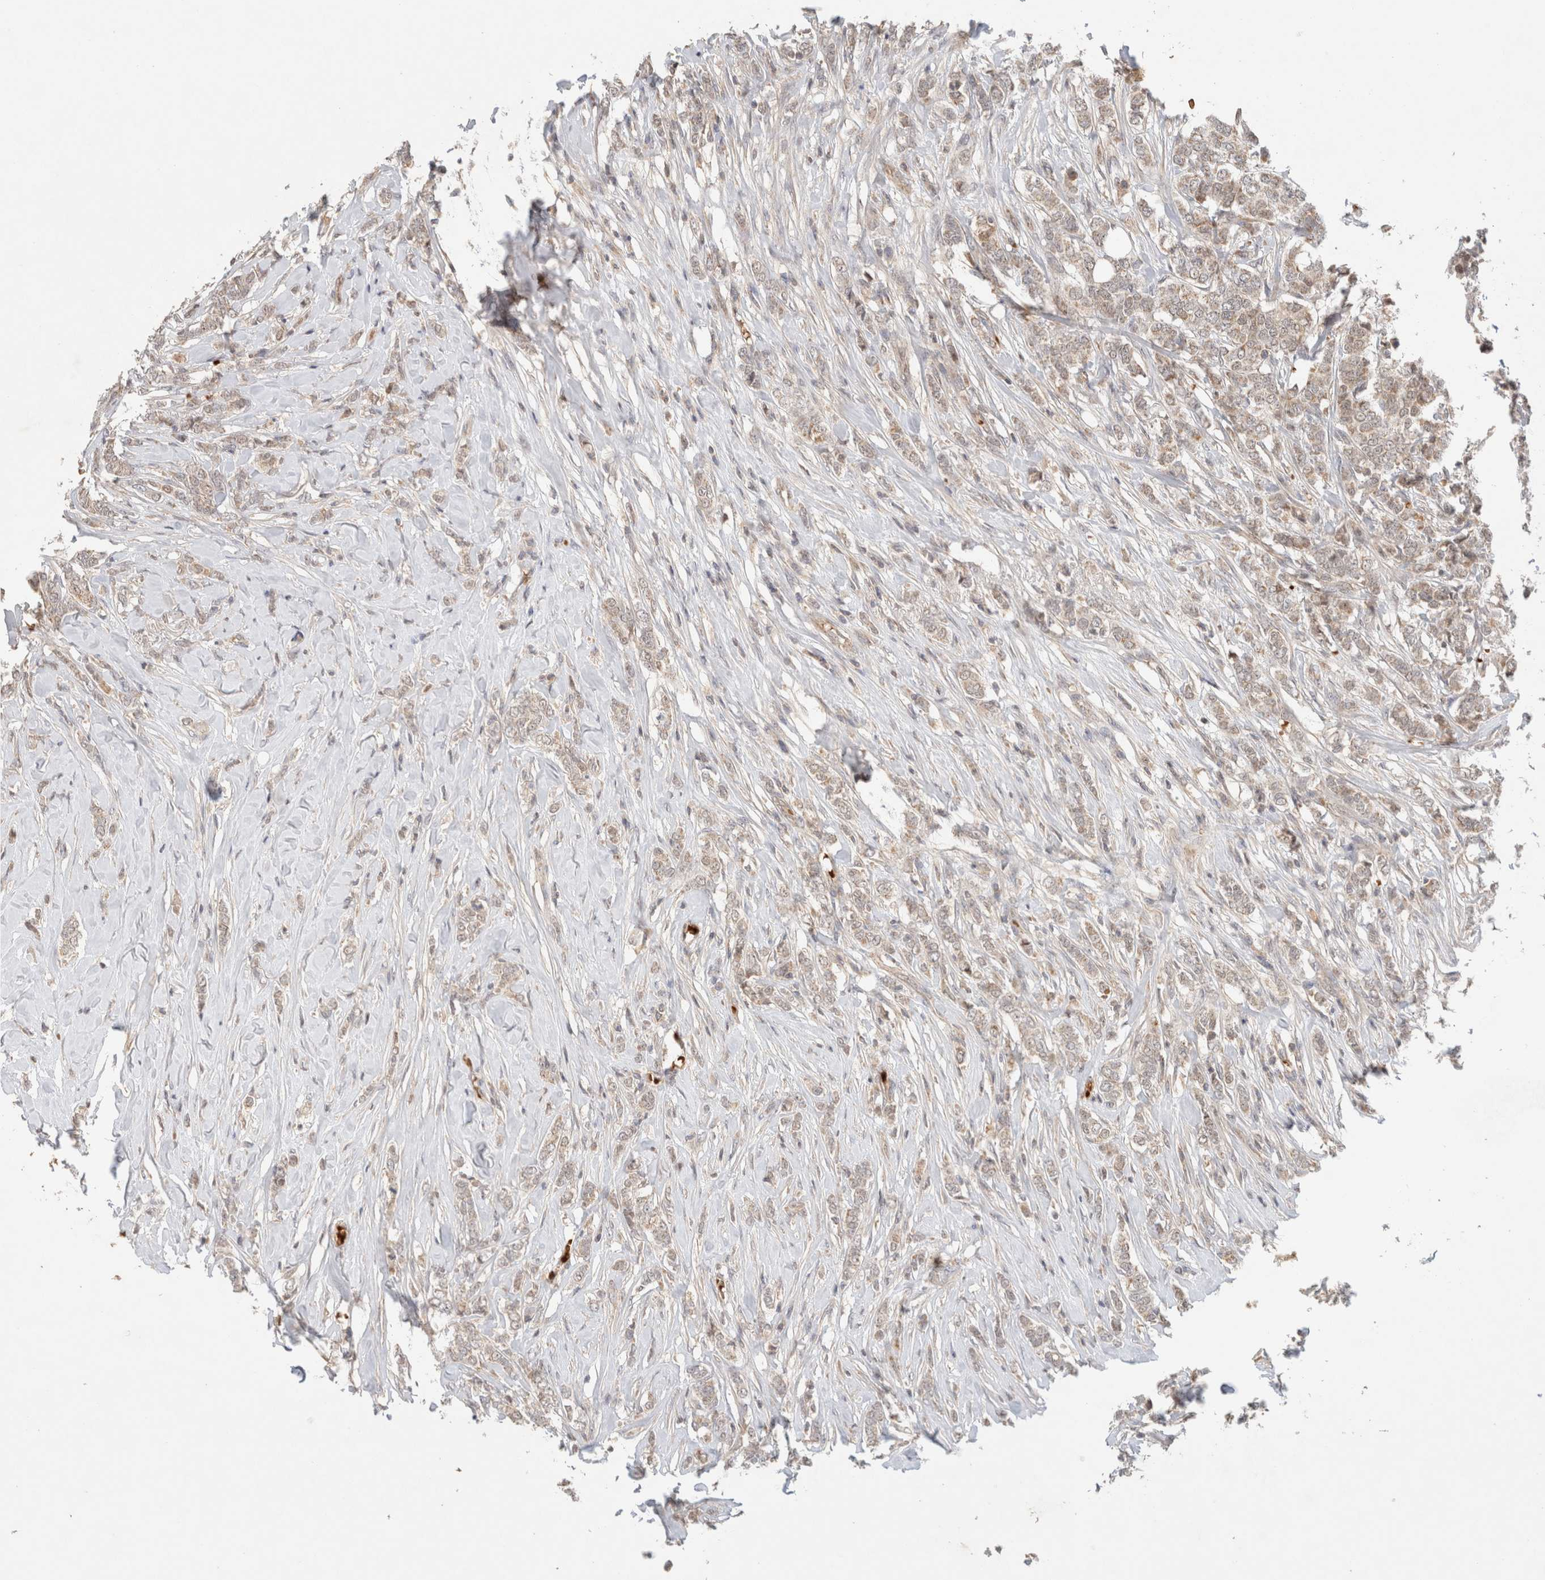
{"staining": {"intensity": "weak", "quantity": "<25%", "location": "cytoplasmic/membranous"}, "tissue": "breast cancer", "cell_type": "Tumor cells", "image_type": "cancer", "snomed": [{"axis": "morphology", "description": "Lobular carcinoma"}, {"axis": "topography", "description": "Skin"}, {"axis": "topography", "description": "Breast"}], "caption": "Breast cancer was stained to show a protein in brown. There is no significant positivity in tumor cells. (DAB (3,3'-diaminobenzidine) immunohistochemistry with hematoxylin counter stain).", "gene": "MRM3", "patient": {"sex": "female", "age": 46}}